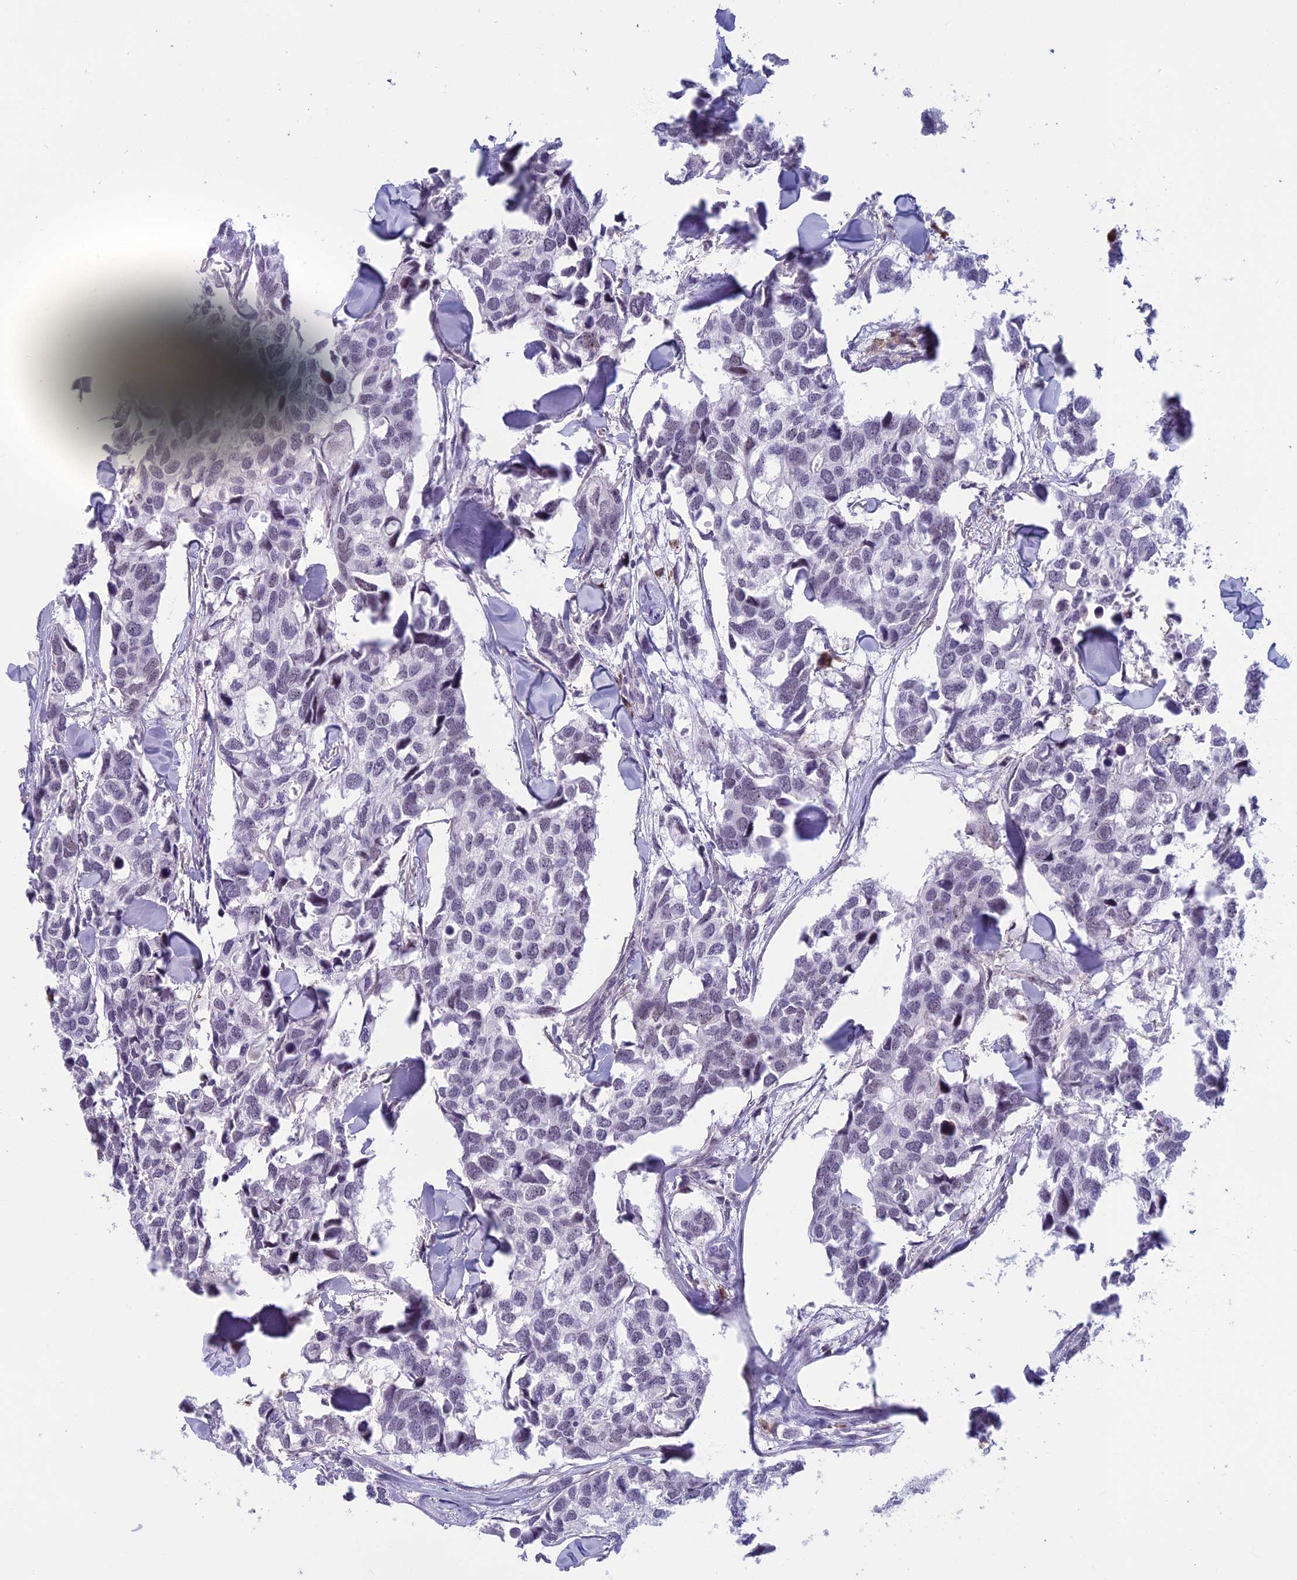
{"staining": {"intensity": "negative", "quantity": "none", "location": "none"}, "tissue": "breast cancer", "cell_type": "Tumor cells", "image_type": "cancer", "snomed": [{"axis": "morphology", "description": "Duct carcinoma"}, {"axis": "topography", "description": "Breast"}], "caption": "Image shows no protein positivity in tumor cells of breast infiltrating ductal carcinoma tissue. (Brightfield microscopy of DAB (3,3'-diaminobenzidine) immunohistochemistry at high magnification).", "gene": "MORF4L1", "patient": {"sex": "female", "age": 83}}